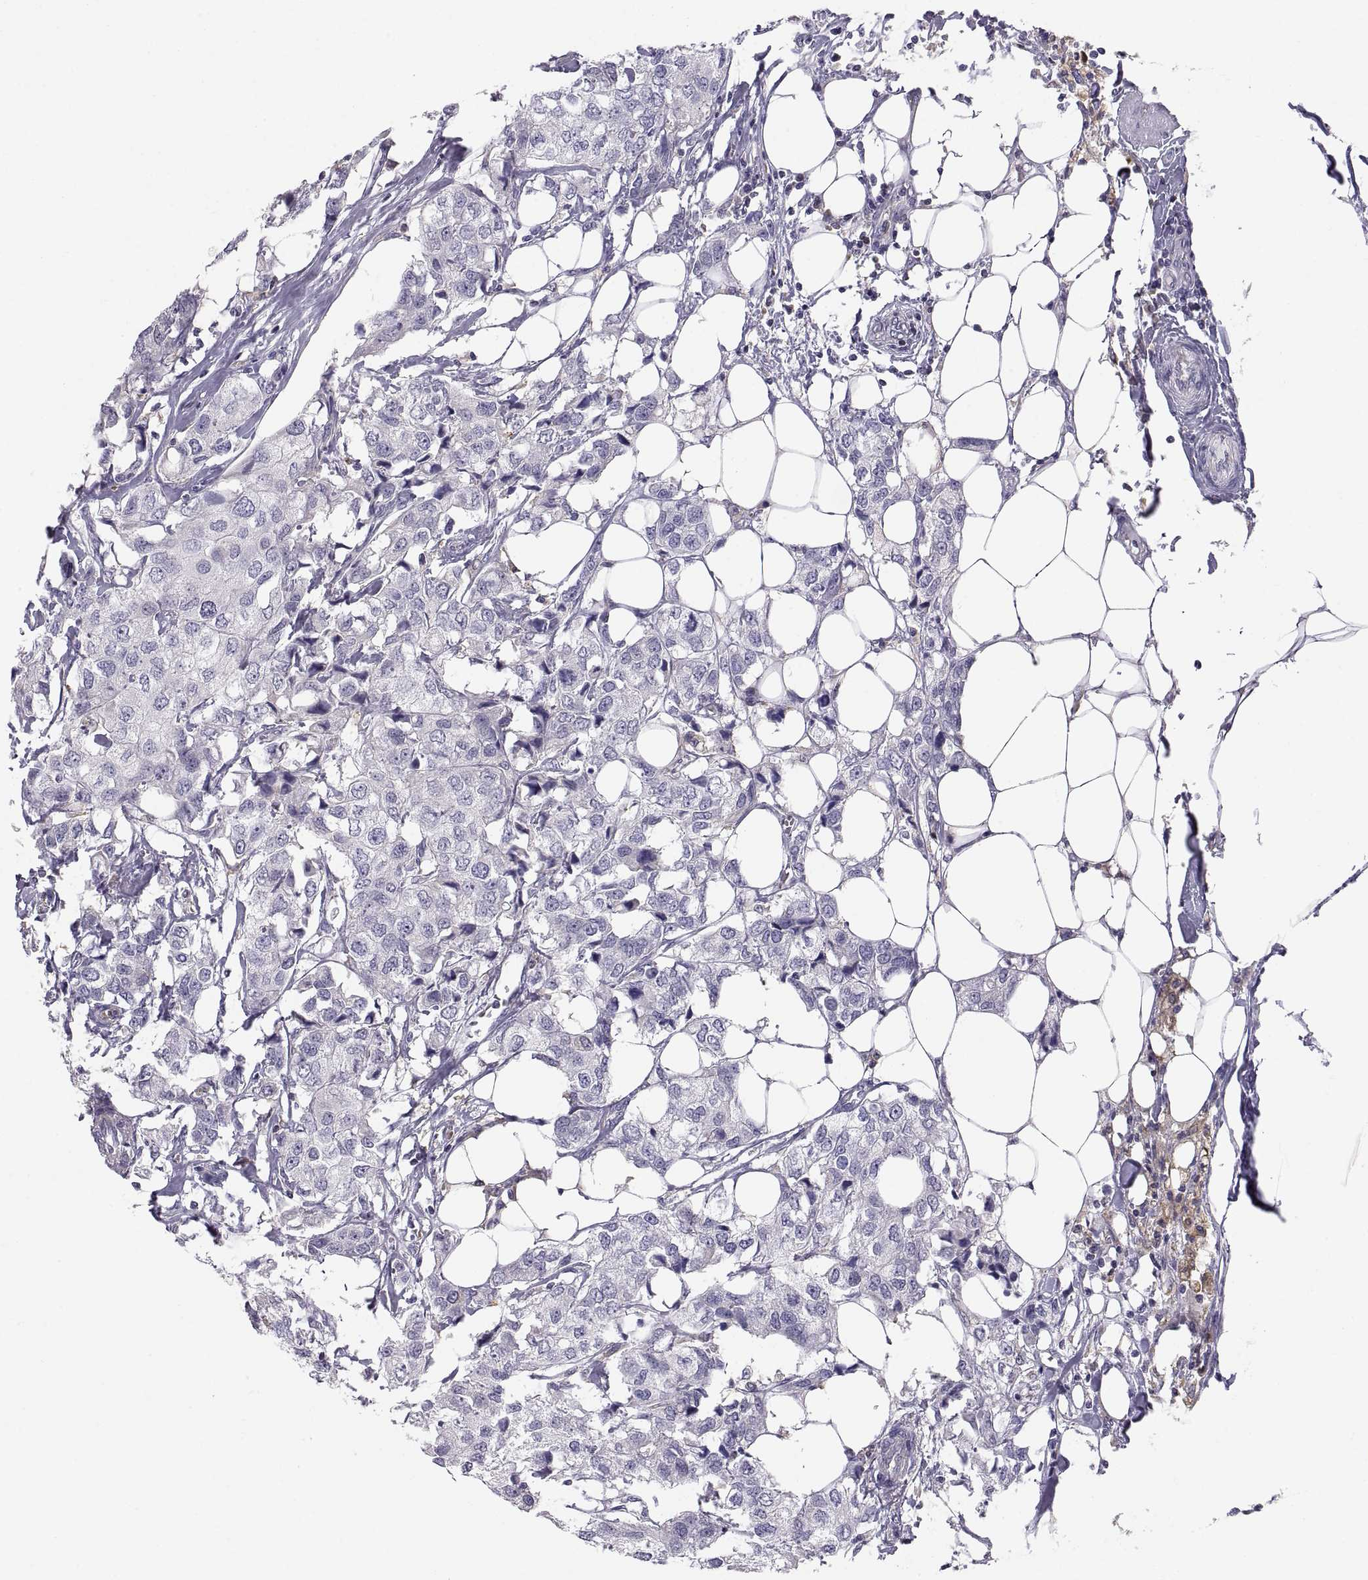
{"staining": {"intensity": "negative", "quantity": "none", "location": "none"}, "tissue": "breast cancer", "cell_type": "Tumor cells", "image_type": "cancer", "snomed": [{"axis": "morphology", "description": "Duct carcinoma"}, {"axis": "topography", "description": "Breast"}], "caption": "Immunohistochemistry of human invasive ductal carcinoma (breast) demonstrates no positivity in tumor cells.", "gene": "ERO1A", "patient": {"sex": "female", "age": 80}}